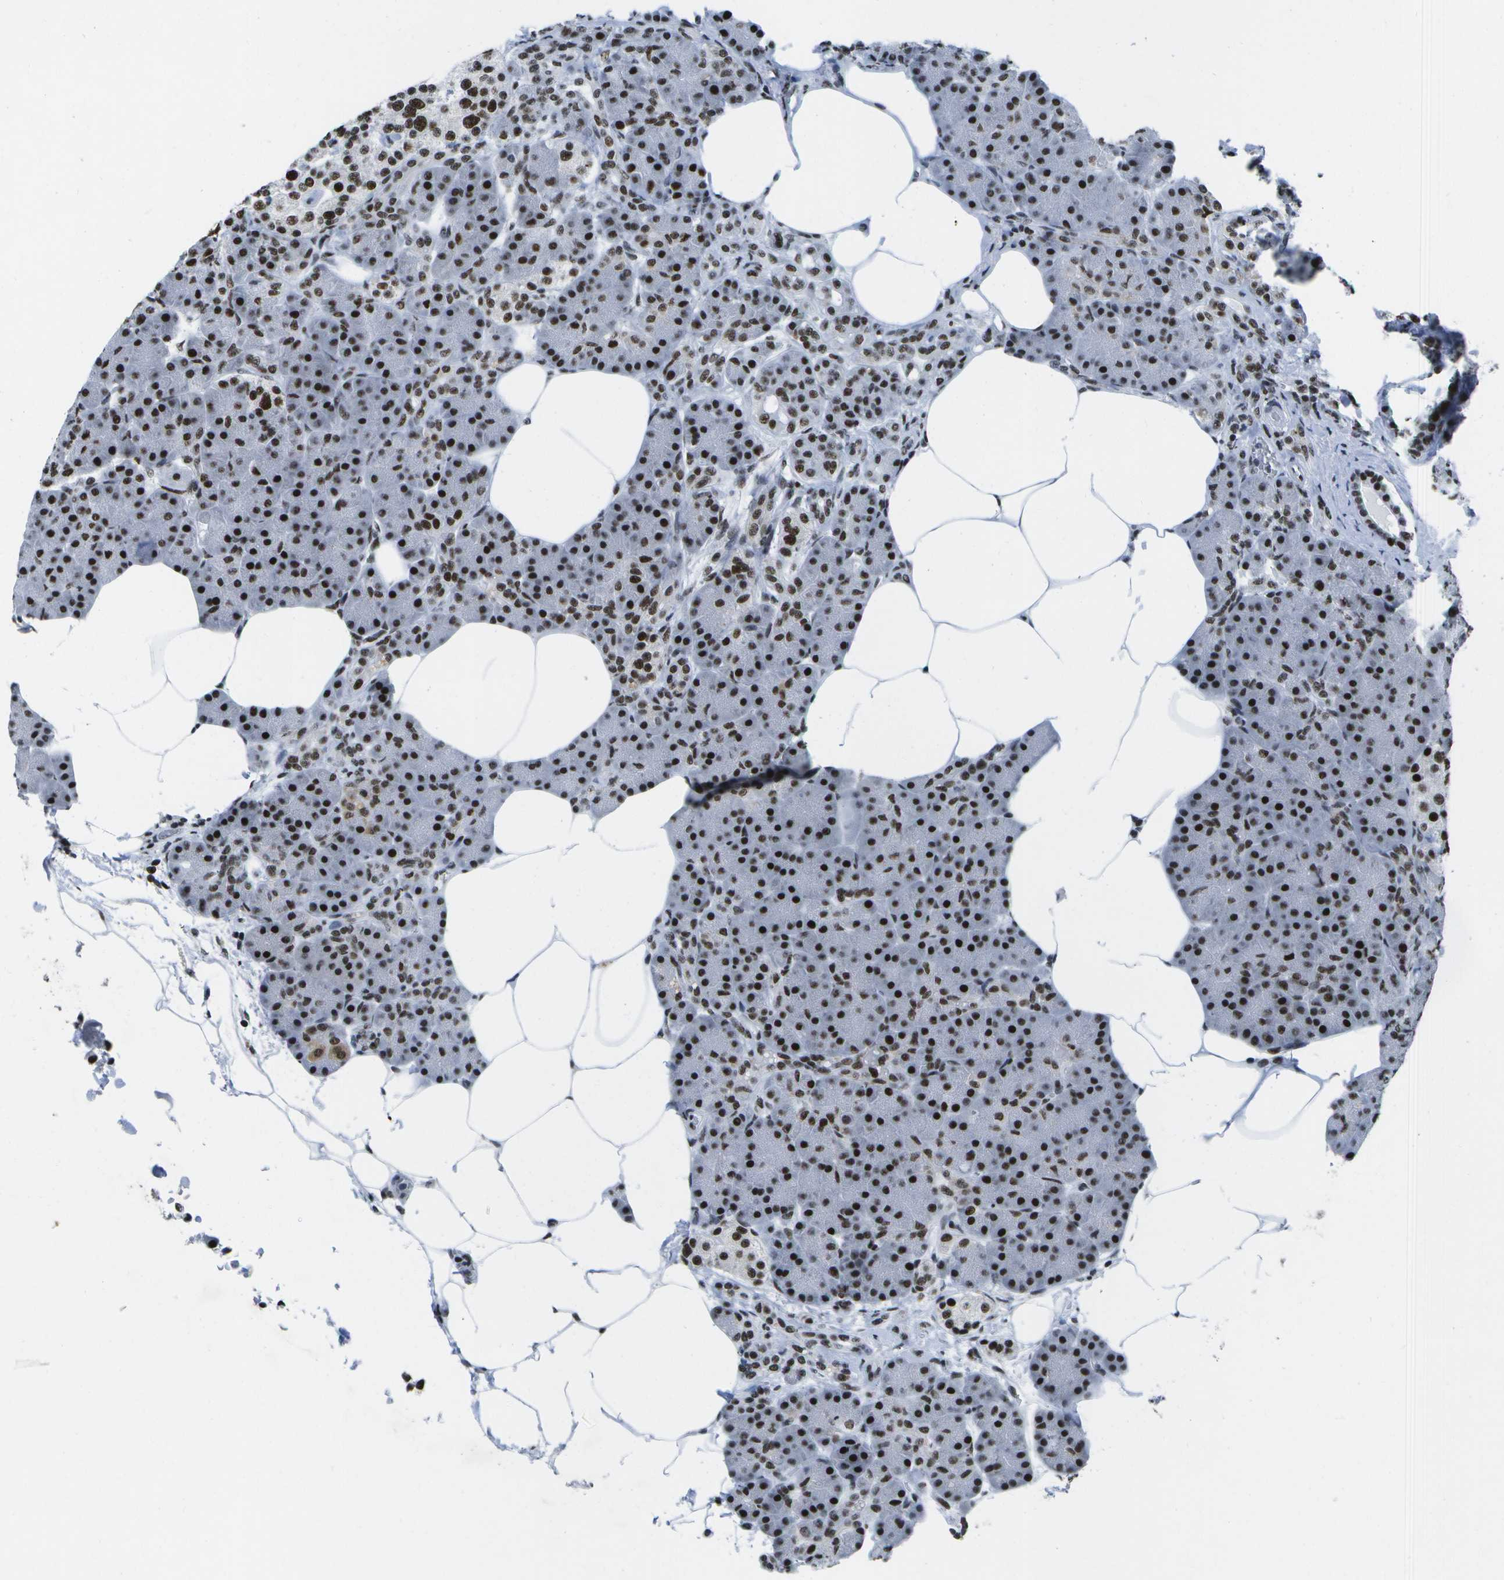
{"staining": {"intensity": "strong", "quantity": ">75%", "location": "nuclear"}, "tissue": "pancreas", "cell_type": "Exocrine glandular cells", "image_type": "normal", "snomed": [{"axis": "morphology", "description": "Normal tissue, NOS"}, {"axis": "topography", "description": "Pancreas"}], "caption": "Immunohistochemical staining of unremarkable pancreas shows high levels of strong nuclear staining in approximately >75% of exocrine glandular cells. The staining is performed using DAB brown chromogen to label protein expression. The nuclei are counter-stained blue using hematoxylin.", "gene": "NSRP1", "patient": {"sex": "female", "age": 70}}